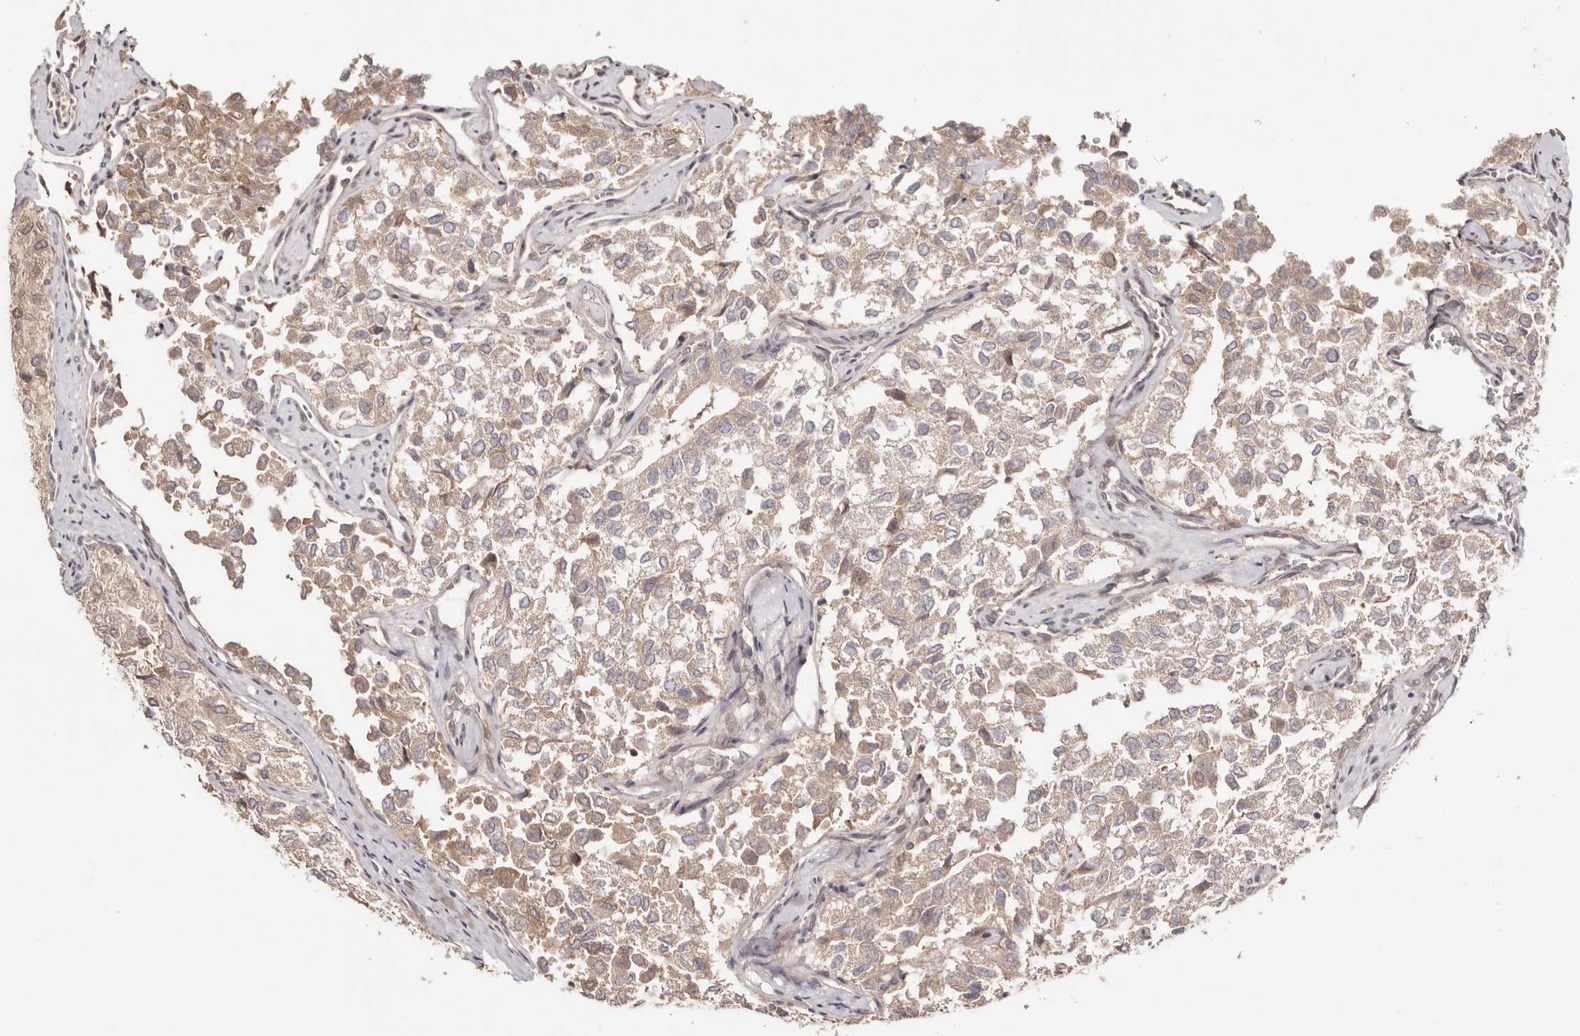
{"staining": {"intensity": "moderate", "quantity": ">75%", "location": "cytoplasmic/membranous"}, "tissue": "thyroid cancer", "cell_type": "Tumor cells", "image_type": "cancer", "snomed": [{"axis": "morphology", "description": "Follicular adenoma carcinoma, NOS"}, {"axis": "topography", "description": "Thyroid gland"}], "caption": "Immunohistochemistry of human thyroid follicular adenoma carcinoma displays medium levels of moderate cytoplasmic/membranous staining in approximately >75% of tumor cells. The staining is performed using DAB (3,3'-diaminobenzidine) brown chromogen to label protein expression. The nuclei are counter-stained blue using hematoxylin.", "gene": "EGR3", "patient": {"sex": "male", "age": 75}}